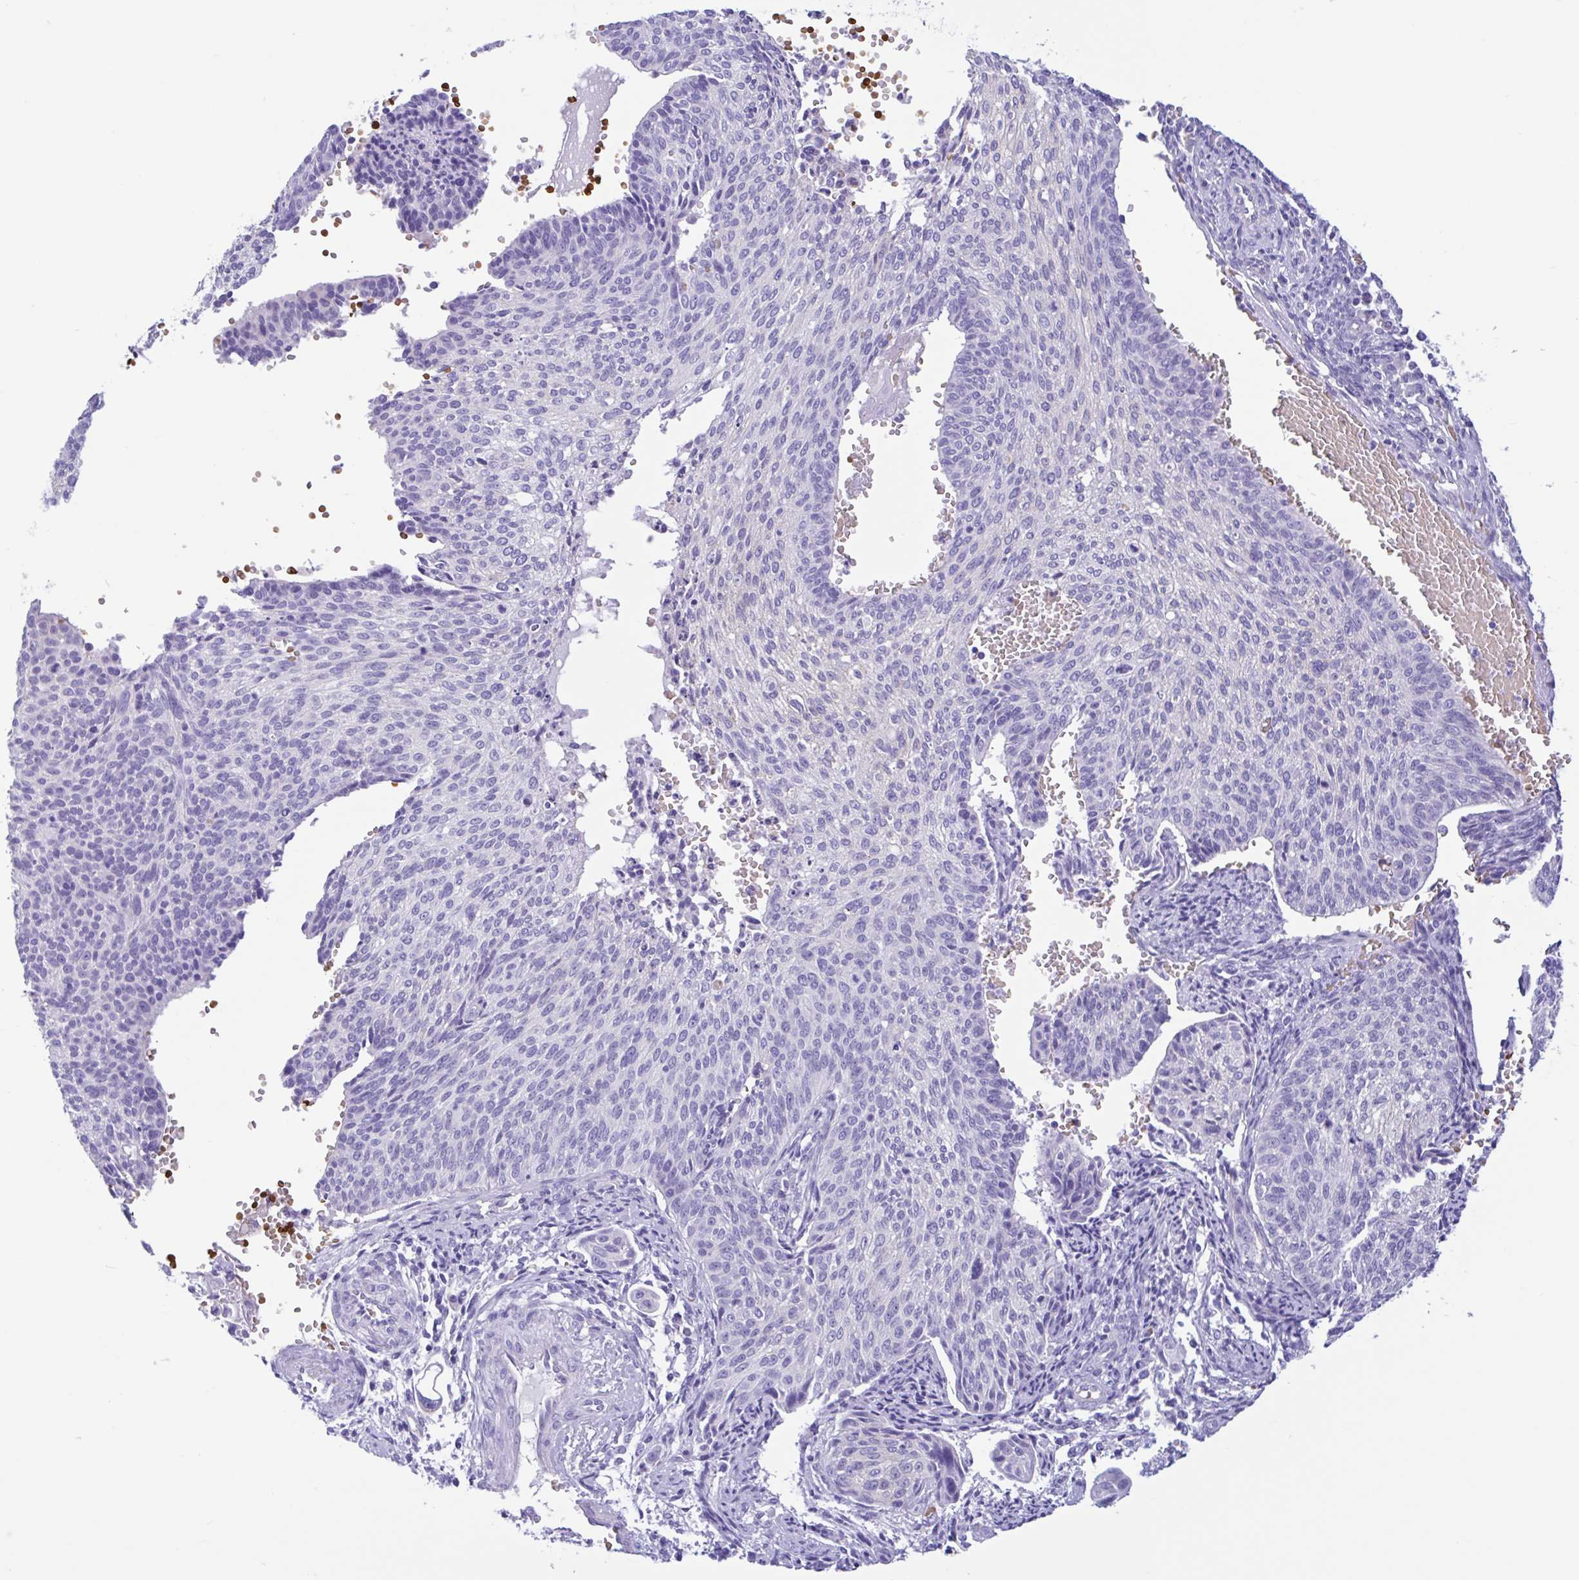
{"staining": {"intensity": "negative", "quantity": "none", "location": "none"}, "tissue": "cervical cancer", "cell_type": "Tumor cells", "image_type": "cancer", "snomed": [{"axis": "morphology", "description": "Squamous cell carcinoma, NOS"}, {"axis": "topography", "description": "Cervix"}], "caption": "The histopathology image displays no significant staining in tumor cells of cervical cancer (squamous cell carcinoma). (DAB (3,3'-diaminobenzidine) immunohistochemistry (IHC) visualized using brightfield microscopy, high magnification).", "gene": "TMEM79", "patient": {"sex": "female", "age": 70}}